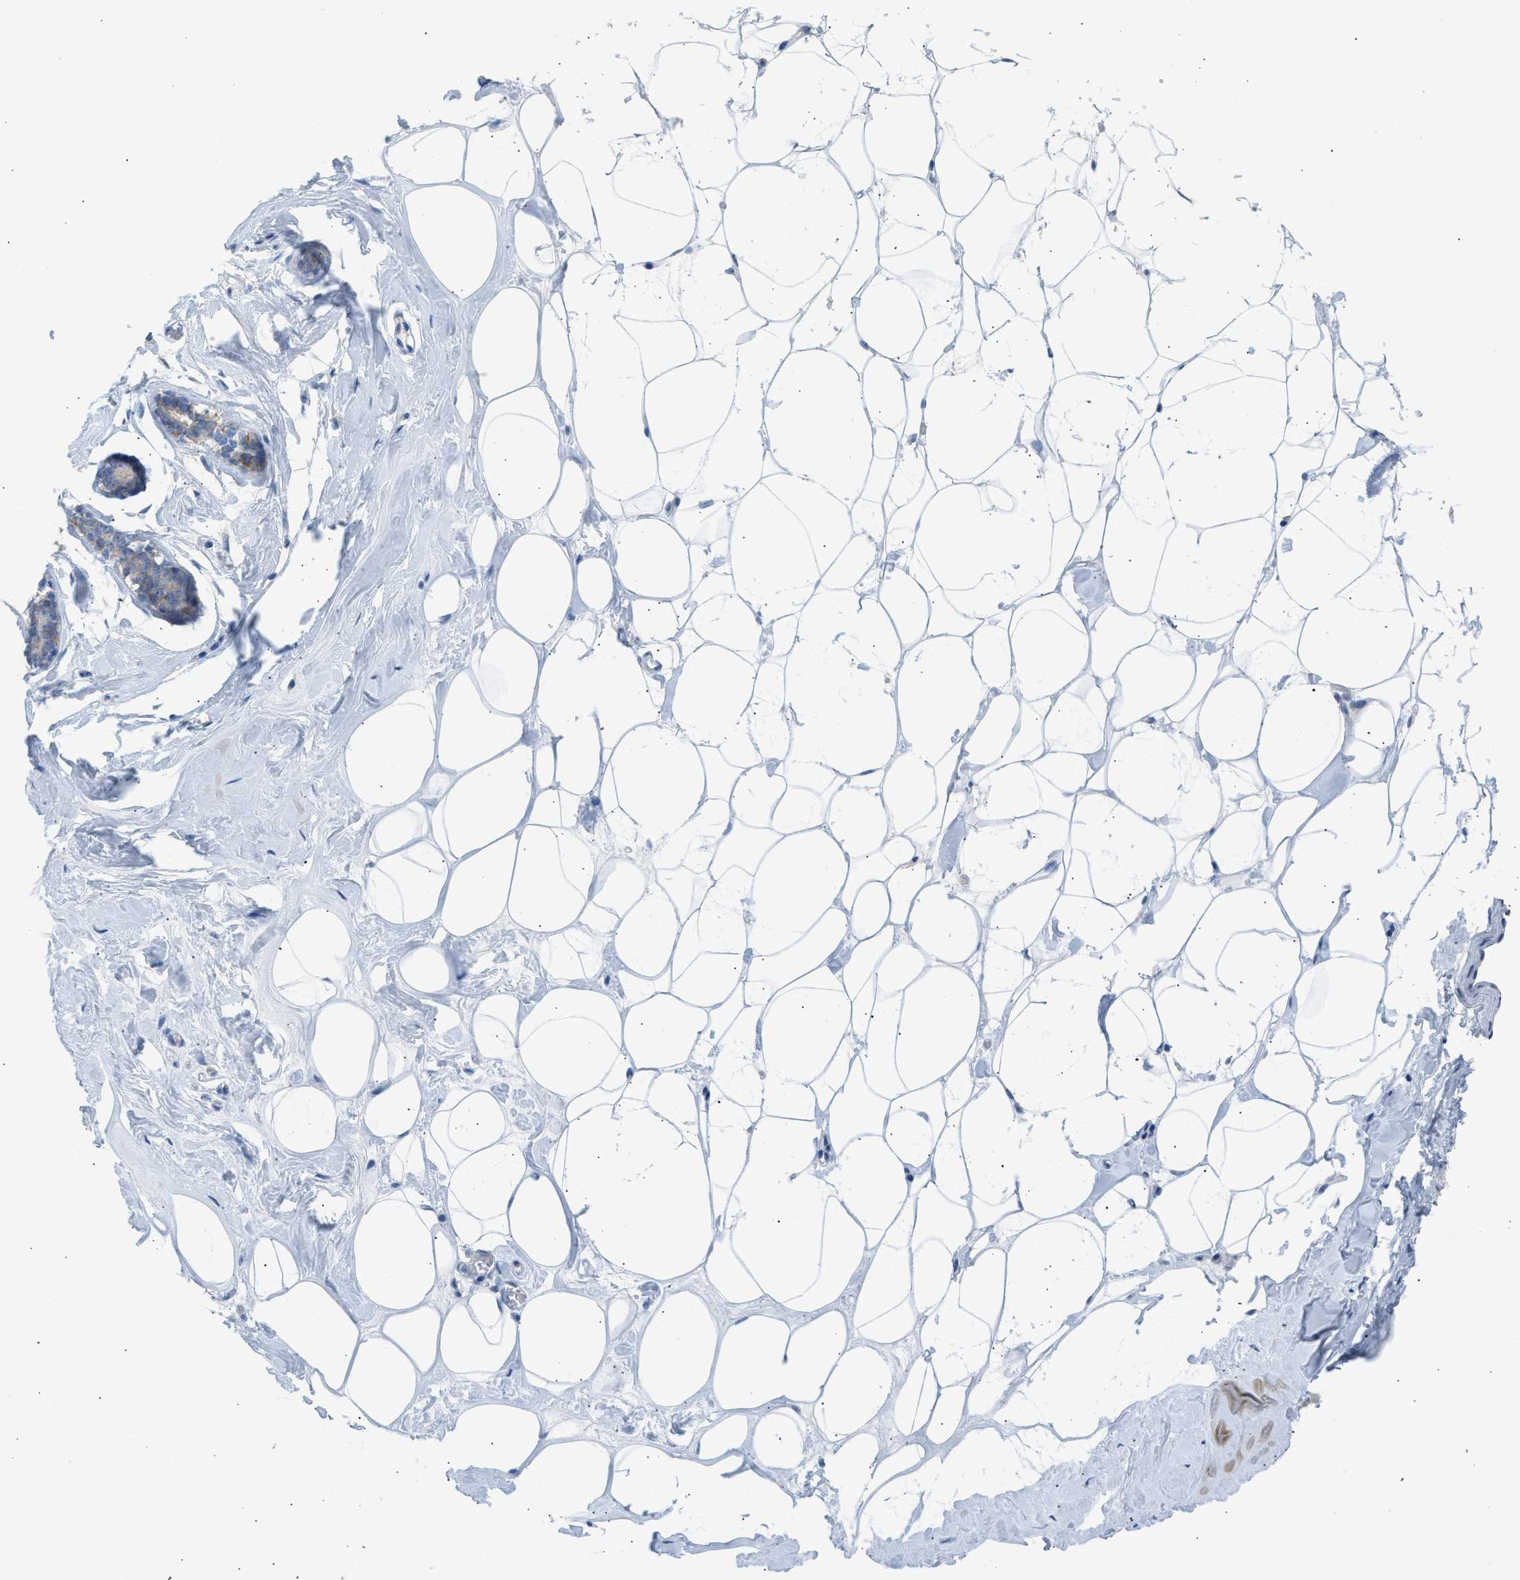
{"staining": {"intensity": "negative", "quantity": "none", "location": "none"}, "tissue": "adipose tissue", "cell_type": "Adipocytes", "image_type": "normal", "snomed": [{"axis": "morphology", "description": "Normal tissue, NOS"}, {"axis": "morphology", "description": "Fibrosis, NOS"}, {"axis": "topography", "description": "Breast"}, {"axis": "topography", "description": "Adipose tissue"}], "caption": "IHC micrograph of benign adipose tissue: adipose tissue stained with DAB (3,3'-diaminobenzidine) reveals no significant protein expression in adipocytes.", "gene": "ERBB2", "patient": {"sex": "female", "age": 39}}